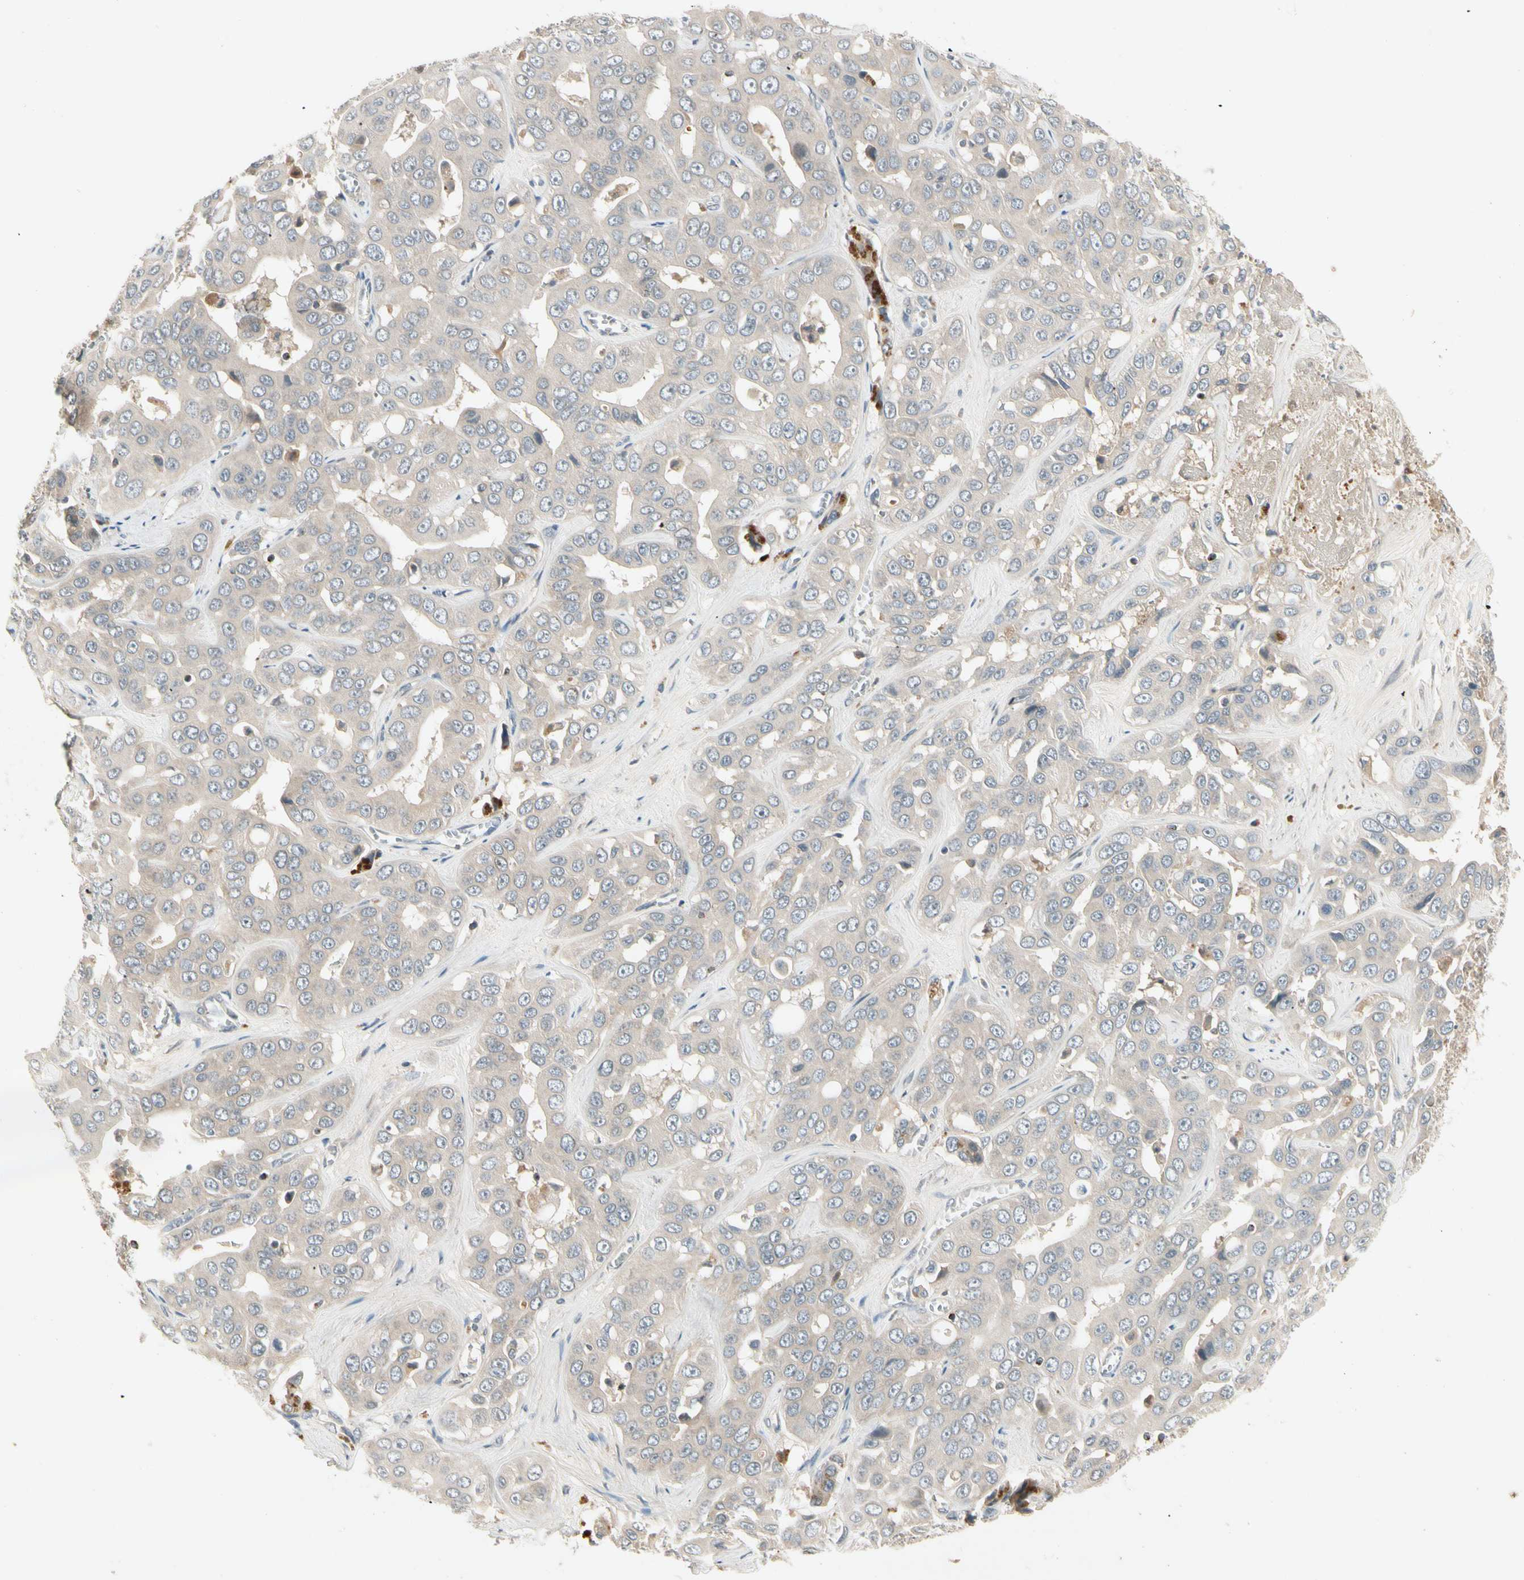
{"staining": {"intensity": "weak", "quantity": "<25%", "location": "cytoplasmic/membranous"}, "tissue": "liver cancer", "cell_type": "Tumor cells", "image_type": "cancer", "snomed": [{"axis": "morphology", "description": "Cholangiocarcinoma"}, {"axis": "topography", "description": "Liver"}], "caption": "A micrograph of cholangiocarcinoma (liver) stained for a protein shows no brown staining in tumor cells.", "gene": "CCL4", "patient": {"sex": "female", "age": 52}}